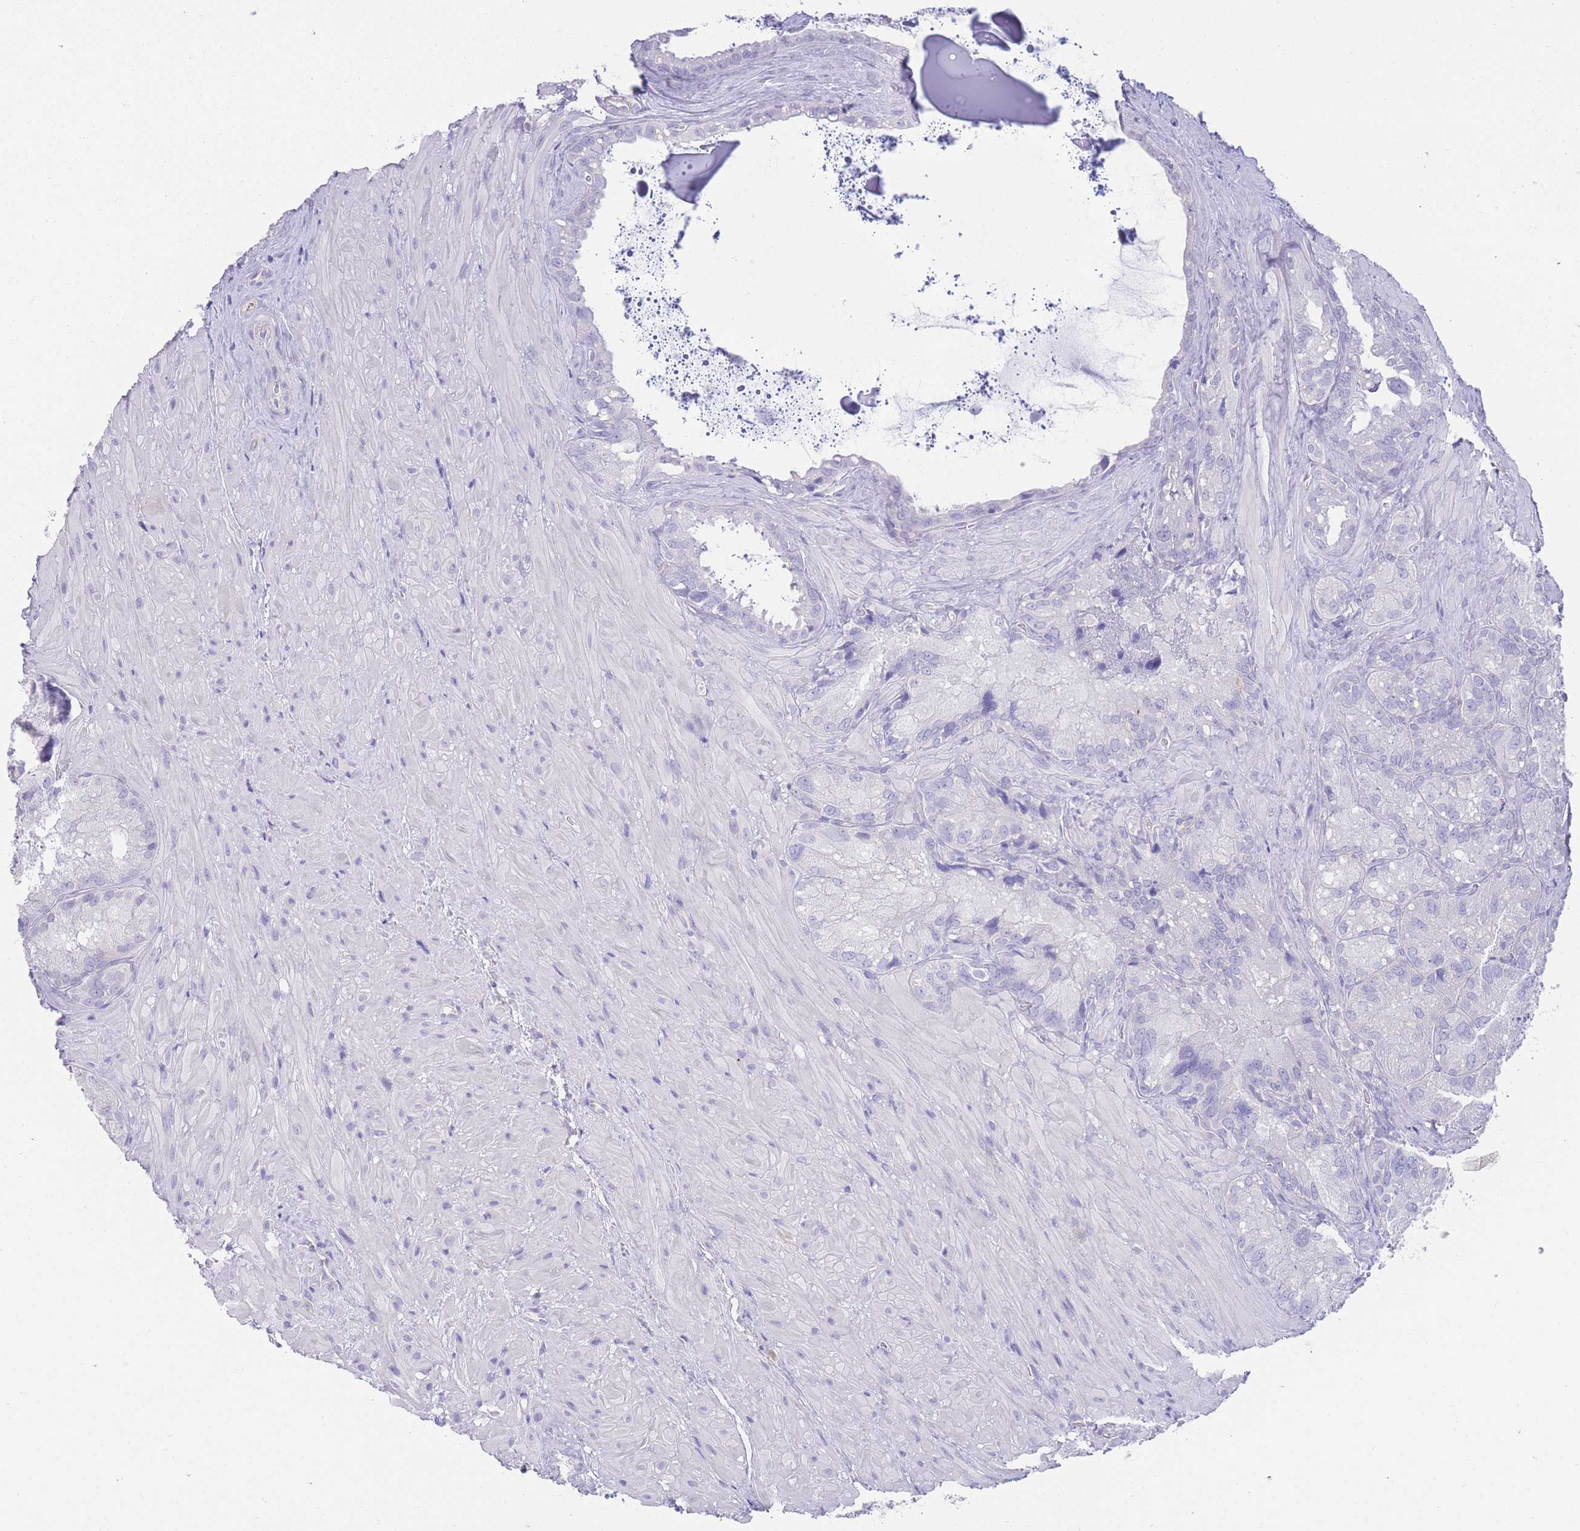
{"staining": {"intensity": "negative", "quantity": "none", "location": "none"}, "tissue": "seminal vesicle", "cell_type": "Glandular cells", "image_type": "normal", "snomed": [{"axis": "morphology", "description": "Normal tissue, NOS"}, {"axis": "topography", "description": "Seminal veicle"}], "caption": "Immunohistochemical staining of unremarkable human seminal vesicle exhibits no significant positivity in glandular cells.", "gene": "LRRC37A2", "patient": {"sex": "male", "age": 62}}